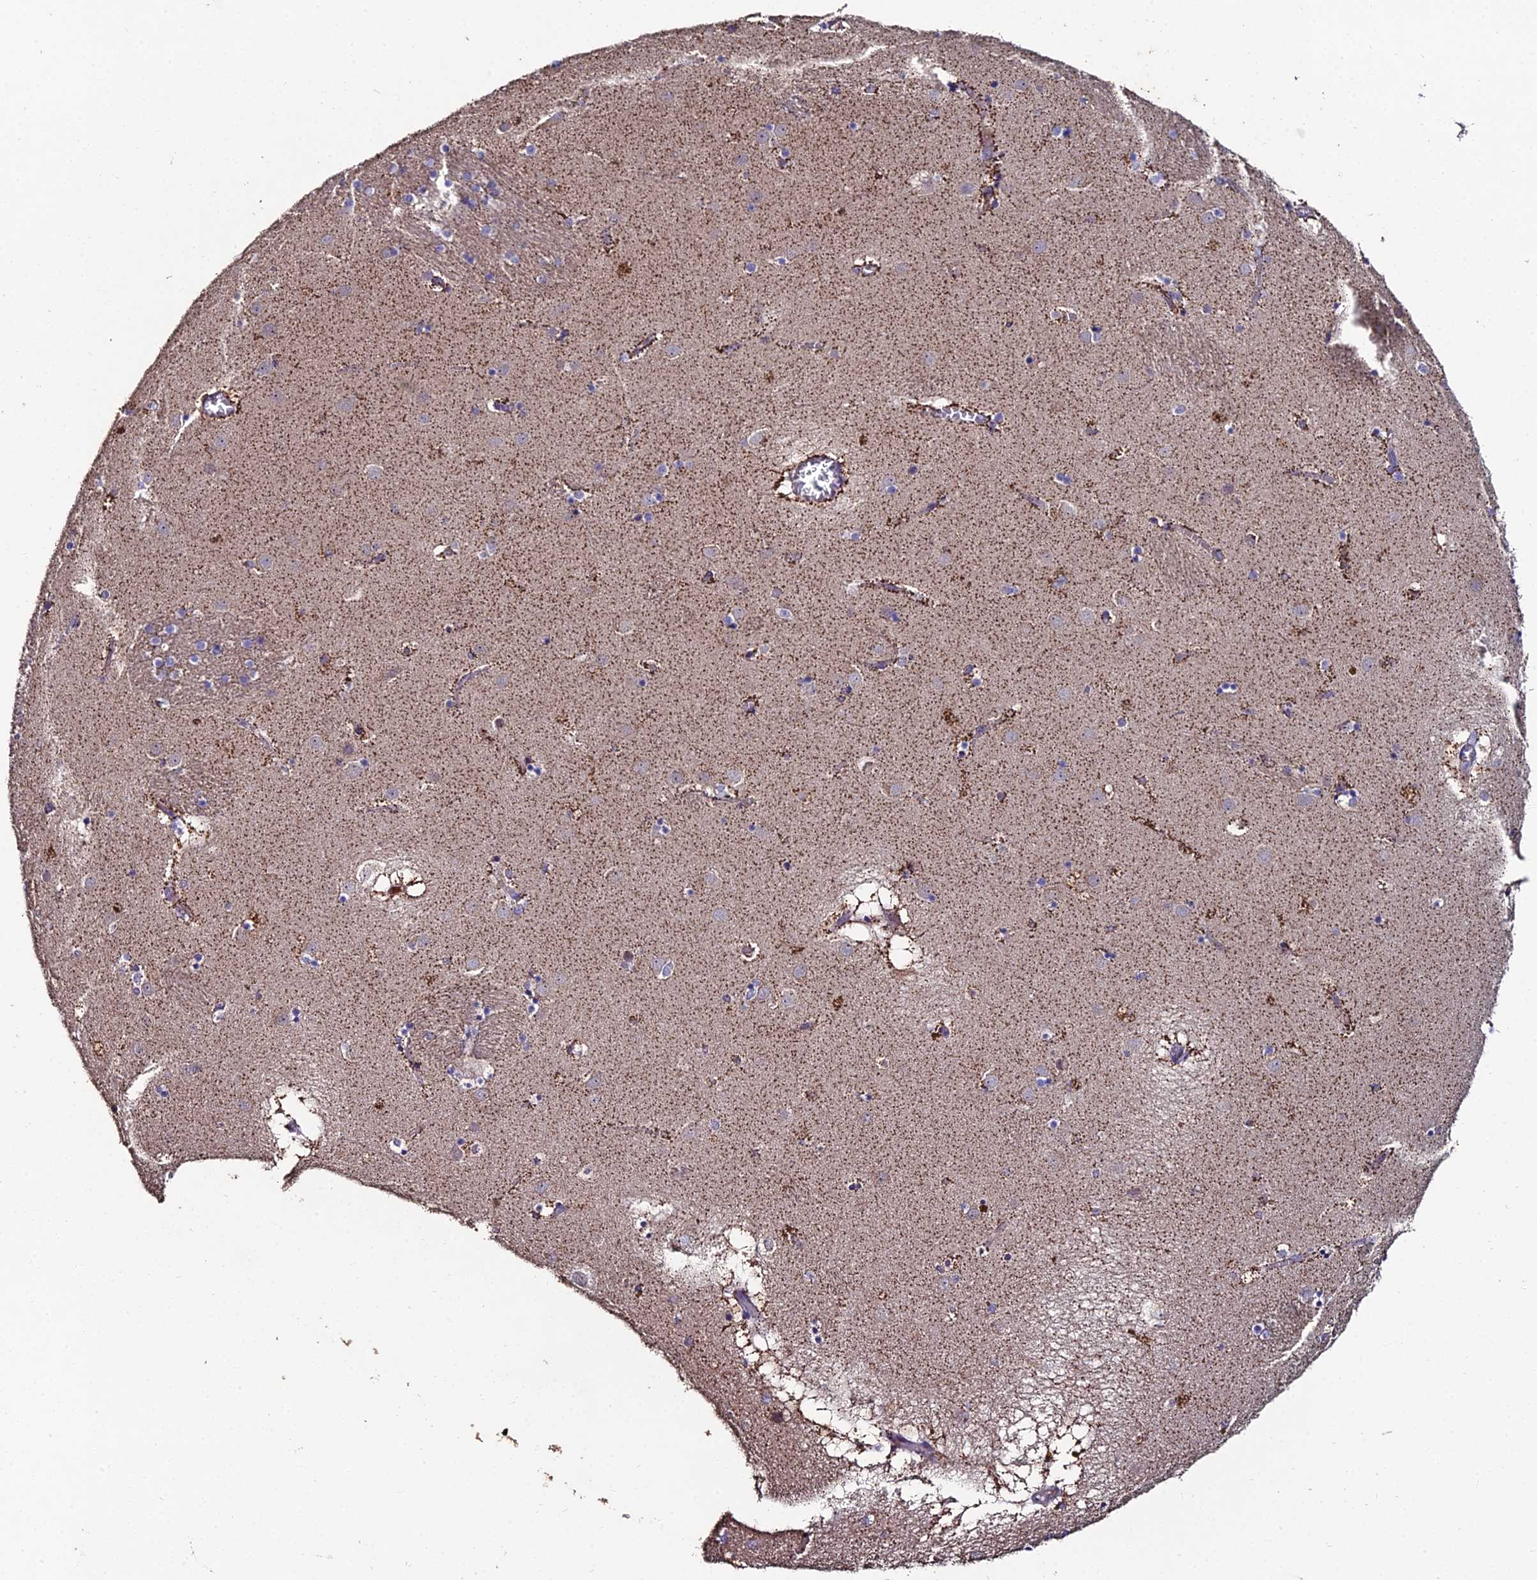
{"staining": {"intensity": "weak", "quantity": "<25%", "location": "cytoplasmic/membranous"}, "tissue": "caudate", "cell_type": "Glial cells", "image_type": "normal", "snomed": [{"axis": "morphology", "description": "Normal tissue, NOS"}, {"axis": "topography", "description": "Lateral ventricle wall"}], "caption": "An image of caudate stained for a protein reveals no brown staining in glial cells.", "gene": "ESRRG", "patient": {"sex": "male", "age": 70}}